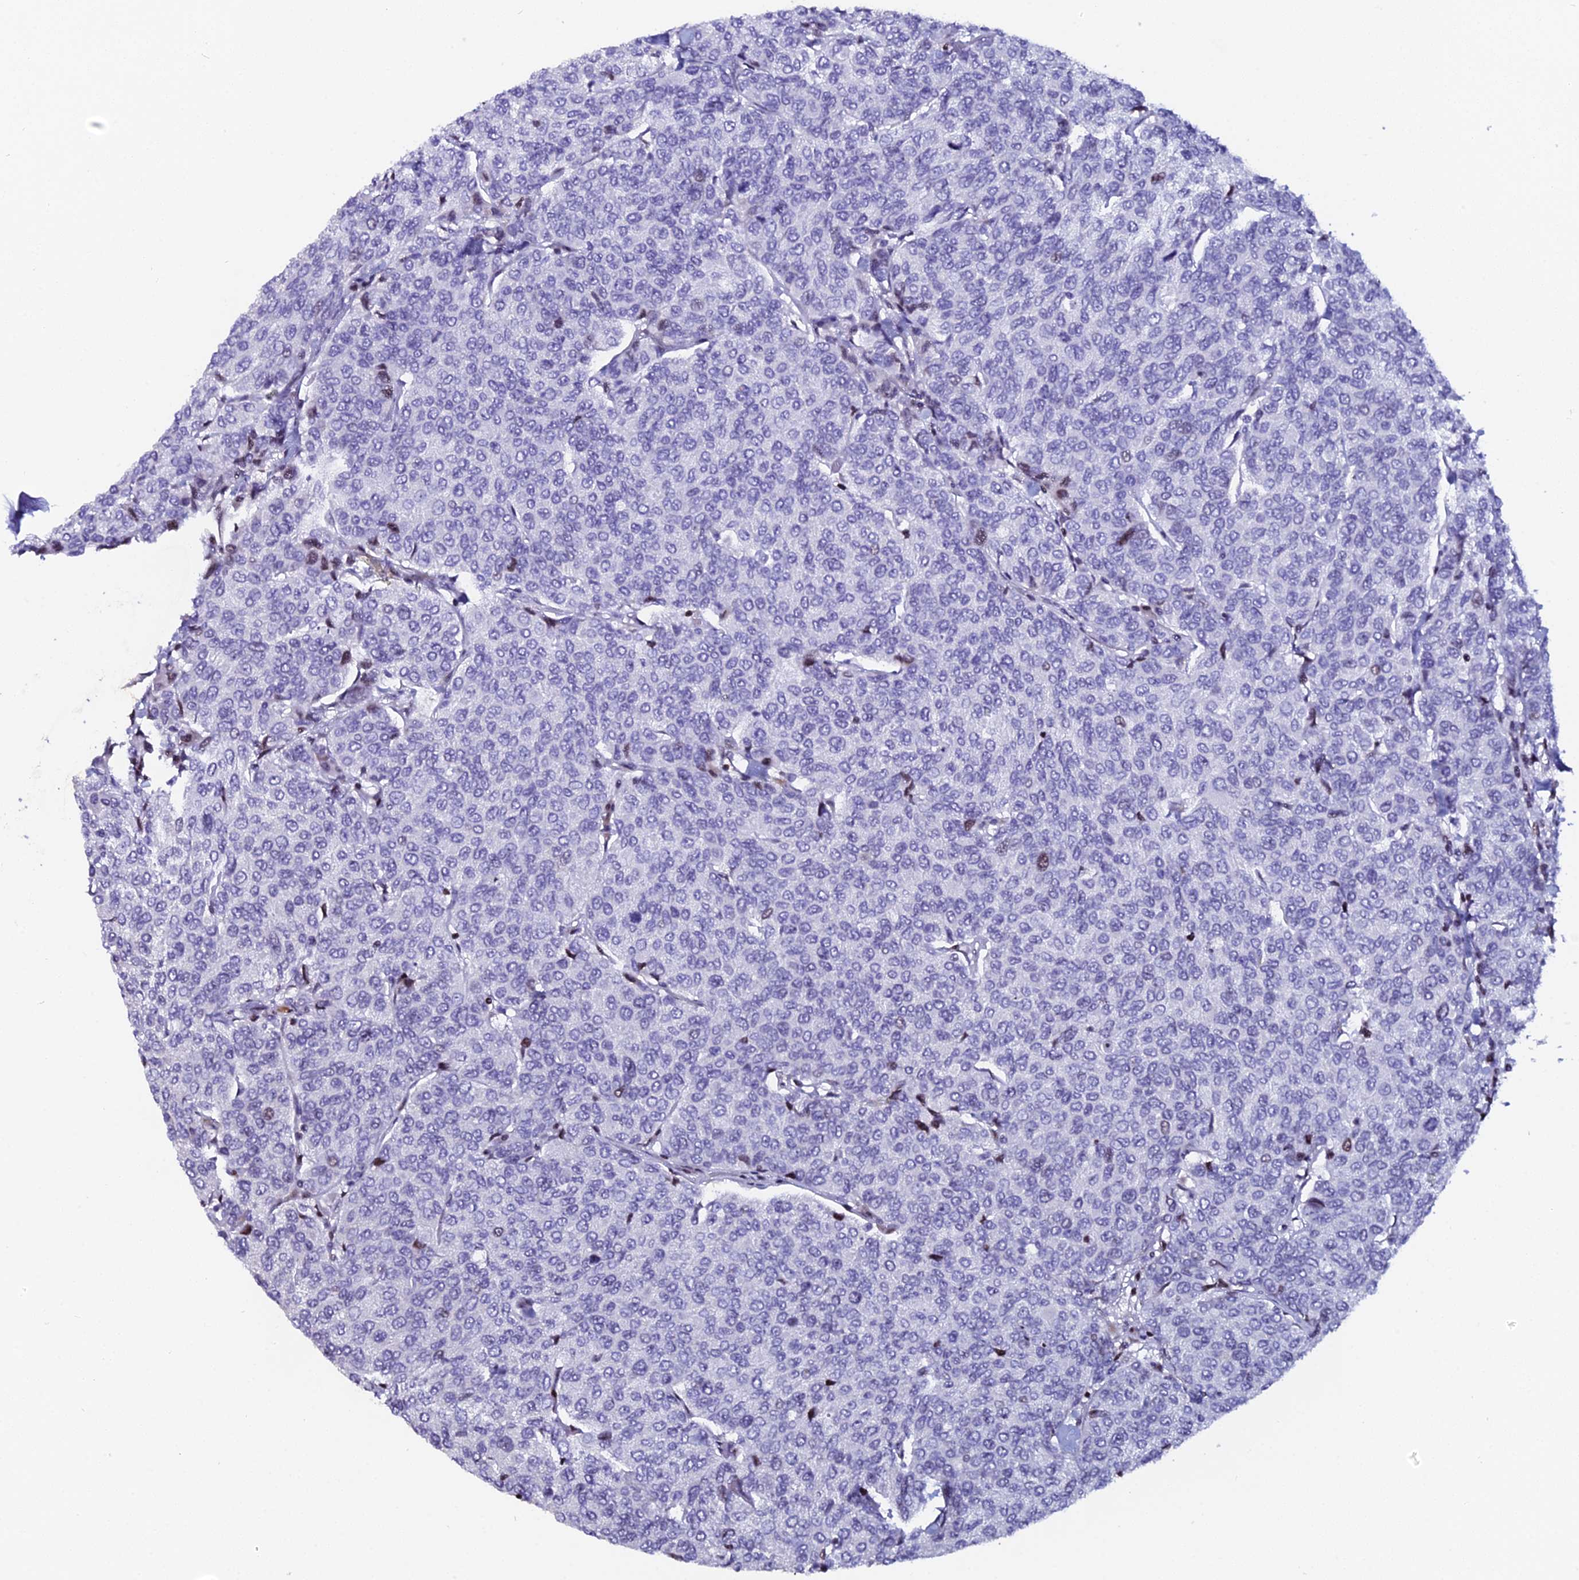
{"staining": {"intensity": "negative", "quantity": "none", "location": "none"}, "tissue": "breast cancer", "cell_type": "Tumor cells", "image_type": "cancer", "snomed": [{"axis": "morphology", "description": "Duct carcinoma"}, {"axis": "topography", "description": "Breast"}], "caption": "The IHC image has no significant positivity in tumor cells of infiltrating ductal carcinoma (breast) tissue.", "gene": "MYNN", "patient": {"sex": "female", "age": 55}}